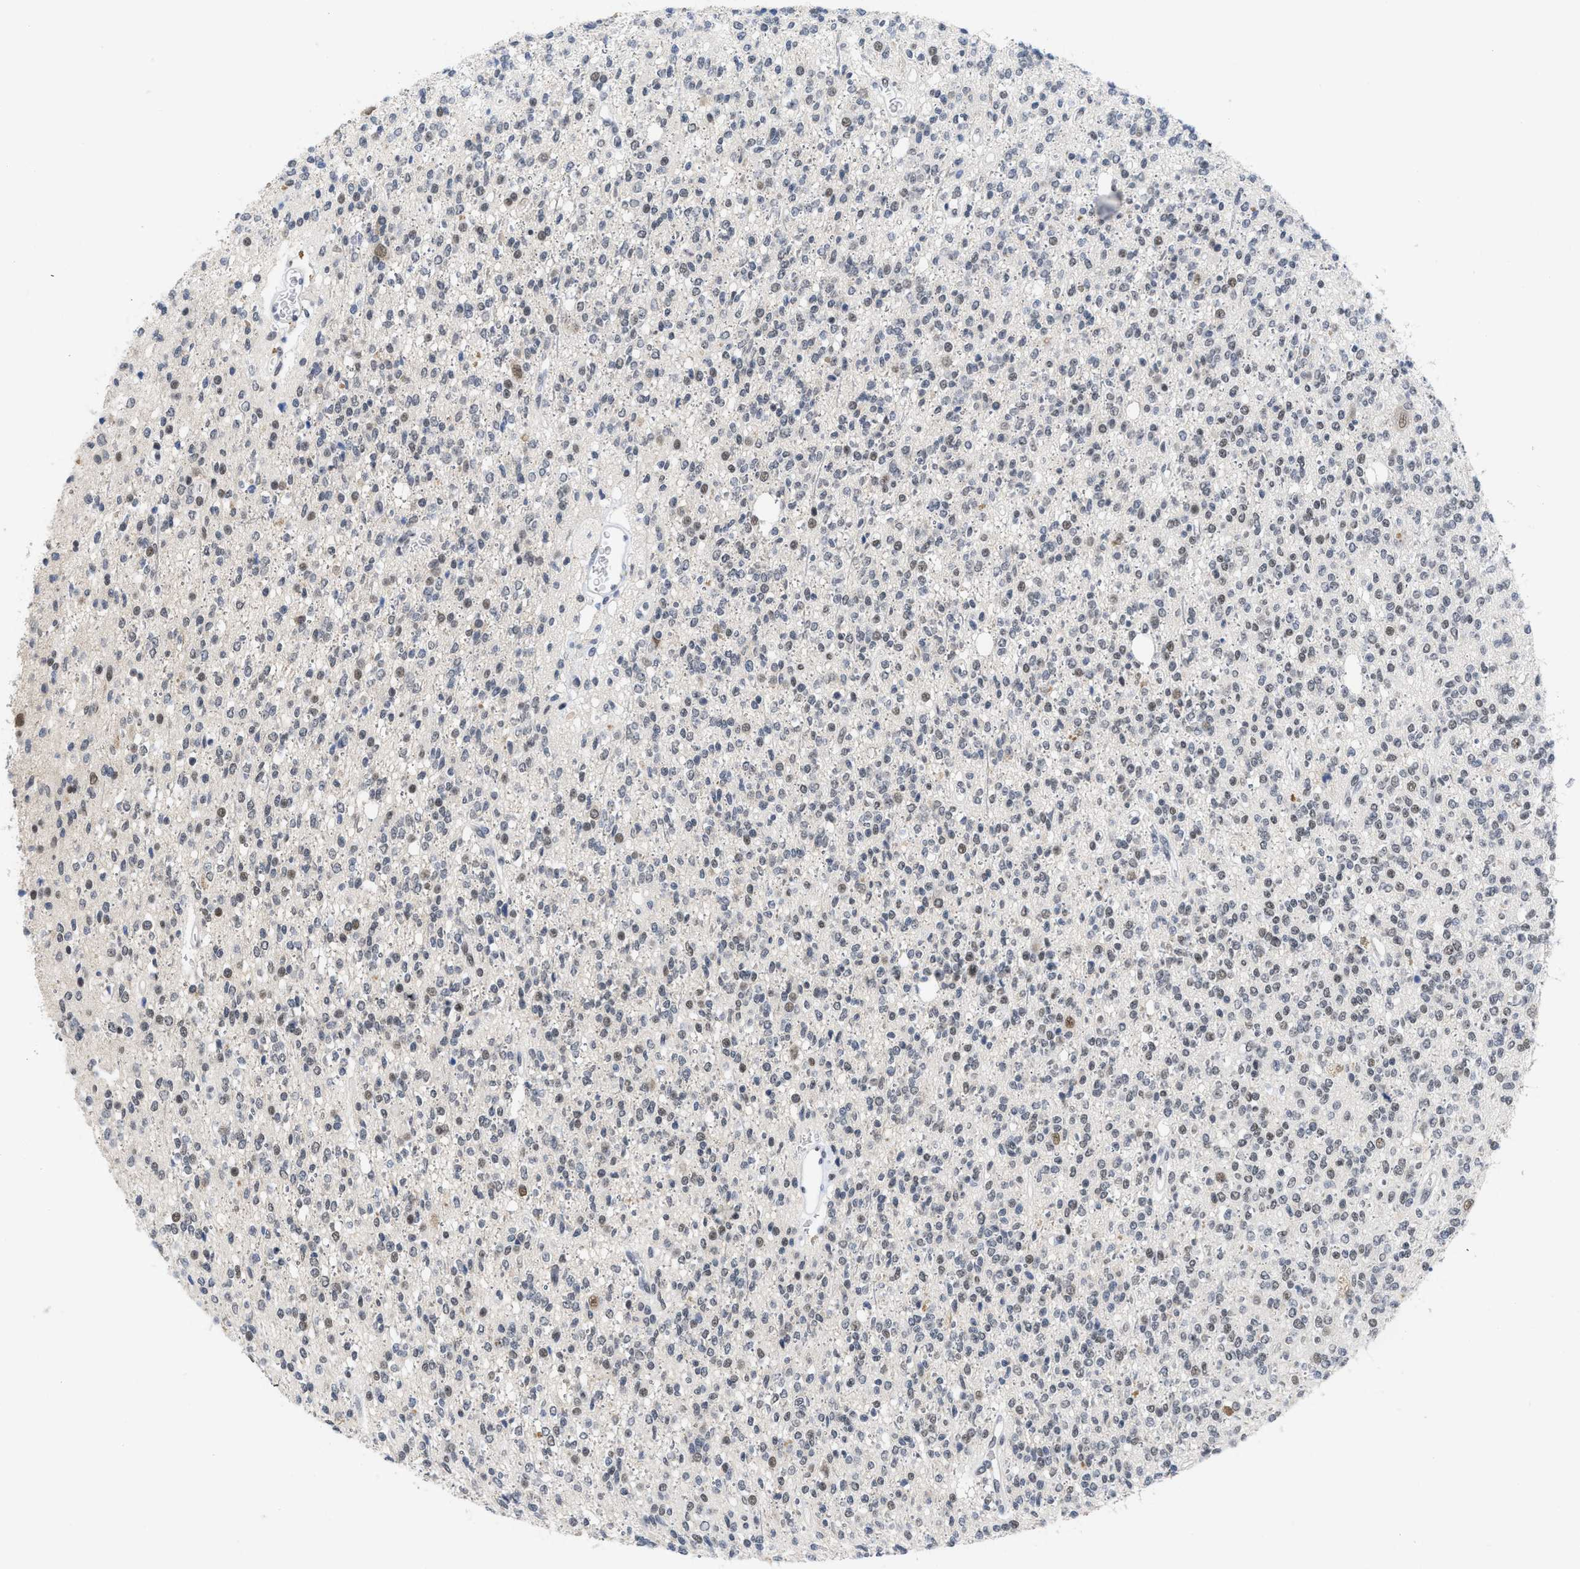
{"staining": {"intensity": "weak", "quantity": ">75%", "location": "nuclear"}, "tissue": "glioma", "cell_type": "Tumor cells", "image_type": "cancer", "snomed": [{"axis": "morphology", "description": "Glioma, malignant, High grade"}, {"axis": "topography", "description": "Brain"}], "caption": "Immunohistochemical staining of glioma displays low levels of weak nuclear staining in about >75% of tumor cells.", "gene": "GGNBP2", "patient": {"sex": "male", "age": 34}}